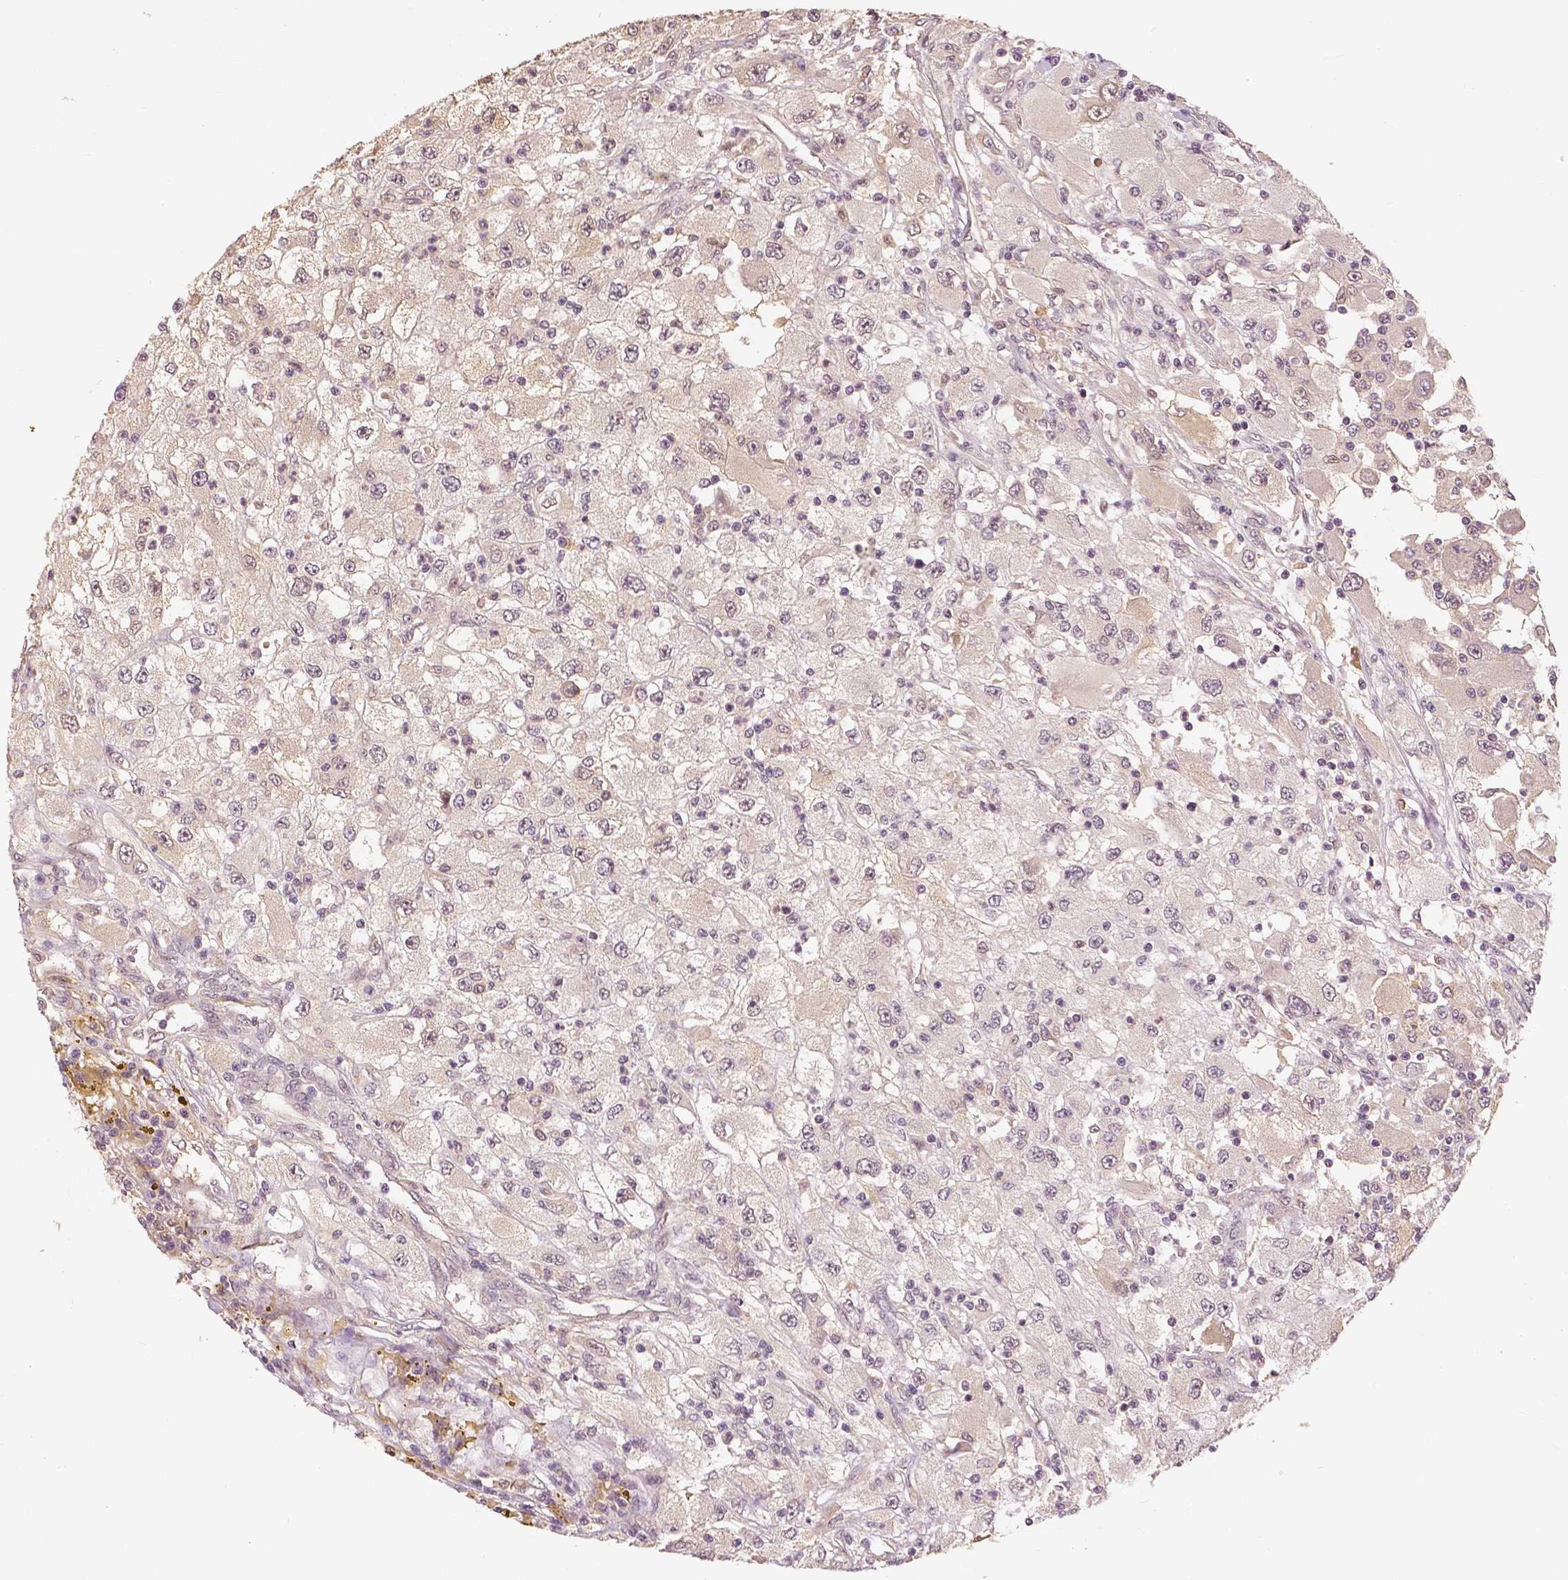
{"staining": {"intensity": "weak", "quantity": "<25%", "location": "nuclear"}, "tissue": "renal cancer", "cell_type": "Tumor cells", "image_type": "cancer", "snomed": [{"axis": "morphology", "description": "Adenocarcinoma, NOS"}, {"axis": "topography", "description": "Kidney"}], "caption": "Human renal adenocarcinoma stained for a protein using immunohistochemistry shows no positivity in tumor cells.", "gene": "MAP1LC3B", "patient": {"sex": "female", "age": 67}}